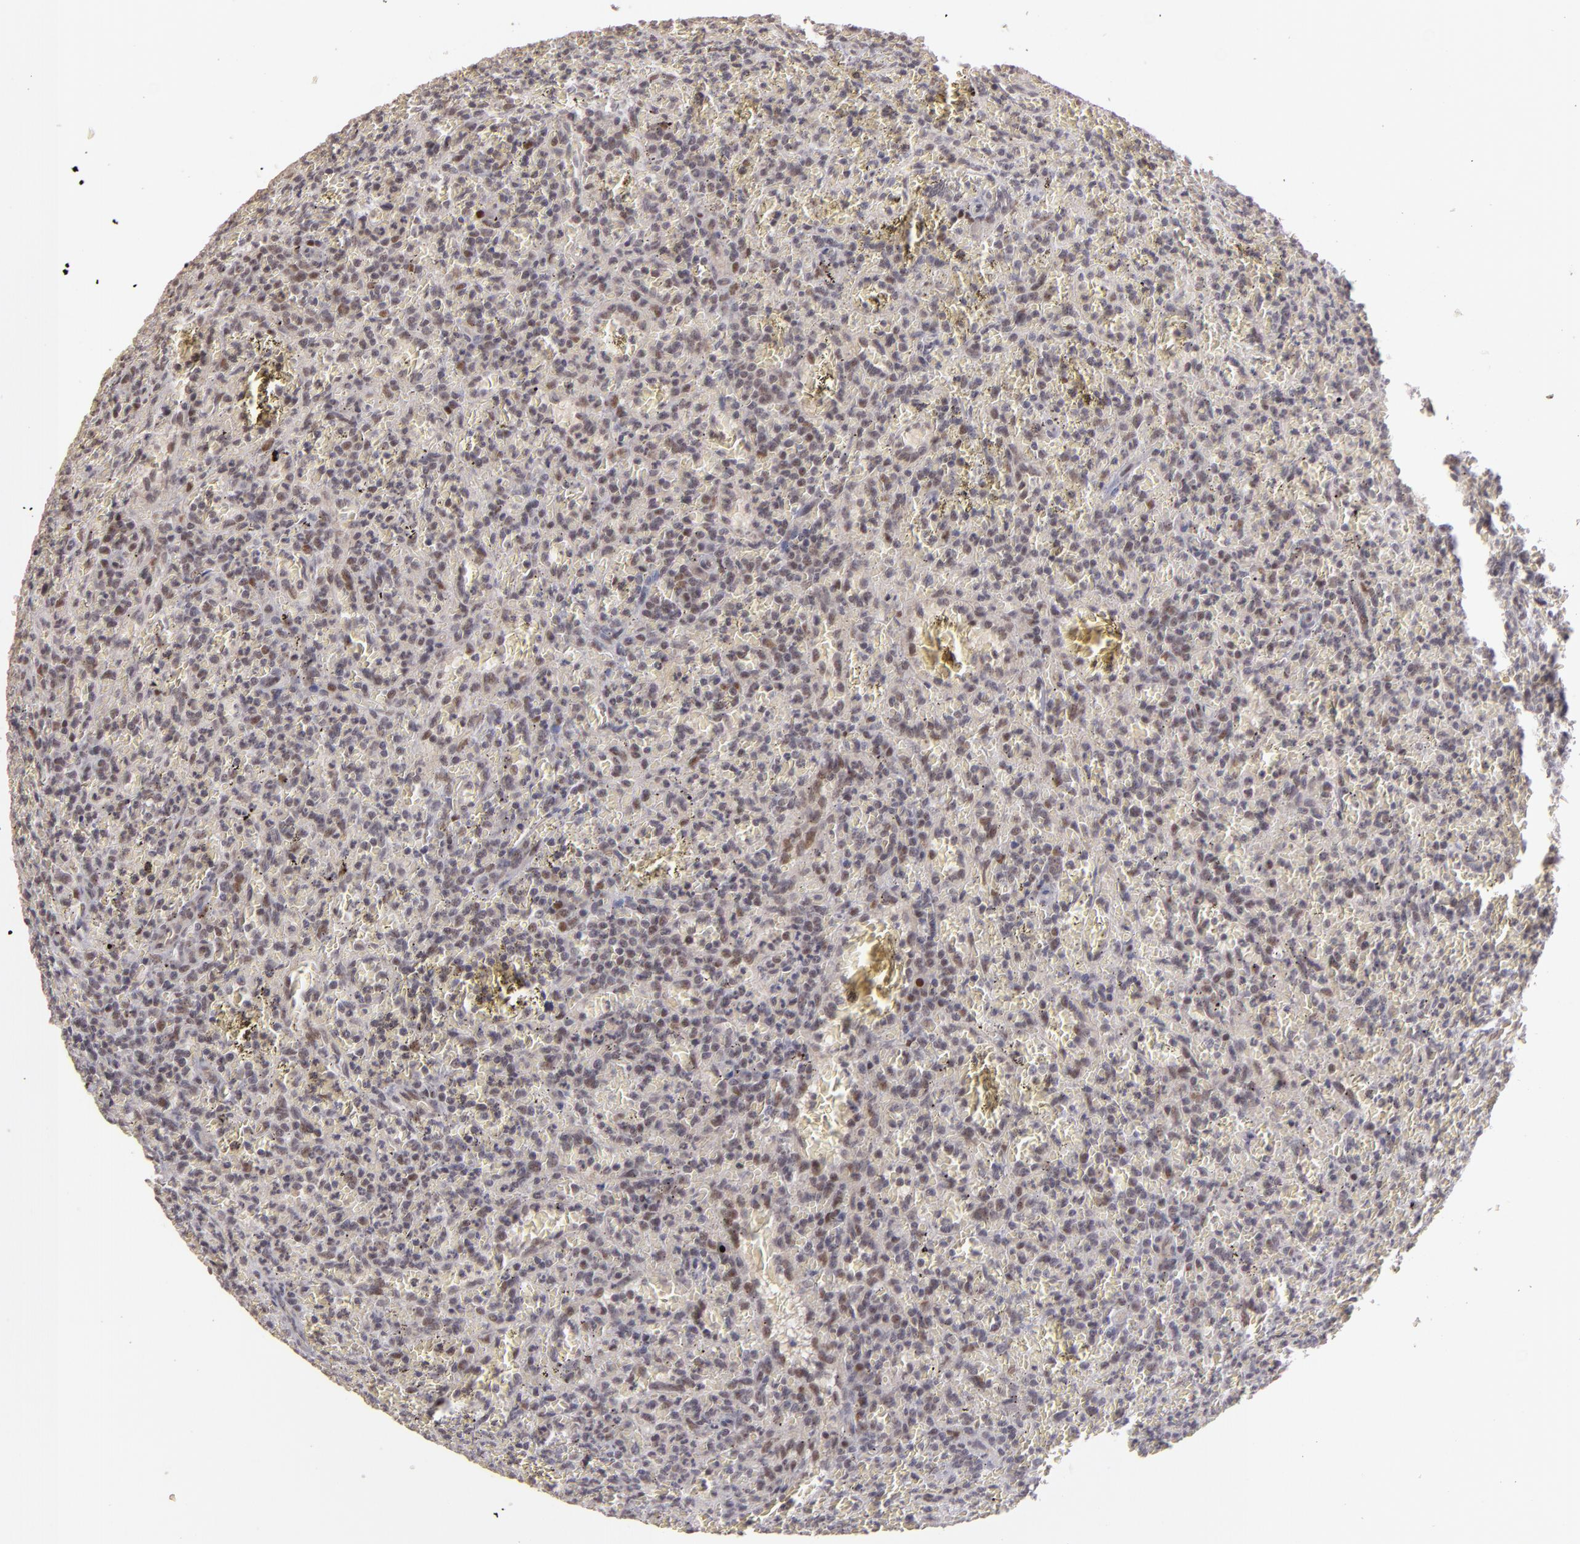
{"staining": {"intensity": "weak", "quantity": "<25%", "location": "nuclear"}, "tissue": "lymphoma", "cell_type": "Tumor cells", "image_type": "cancer", "snomed": [{"axis": "morphology", "description": "Malignant lymphoma, non-Hodgkin's type, Low grade"}, {"axis": "topography", "description": "Spleen"}], "caption": "A high-resolution micrograph shows IHC staining of low-grade malignant lymphoma, non-Hodgkin's type, which shows no significant staining in tumor cells.", "gene": "RARB", "patient": {"sex": "female", "age": 64}}